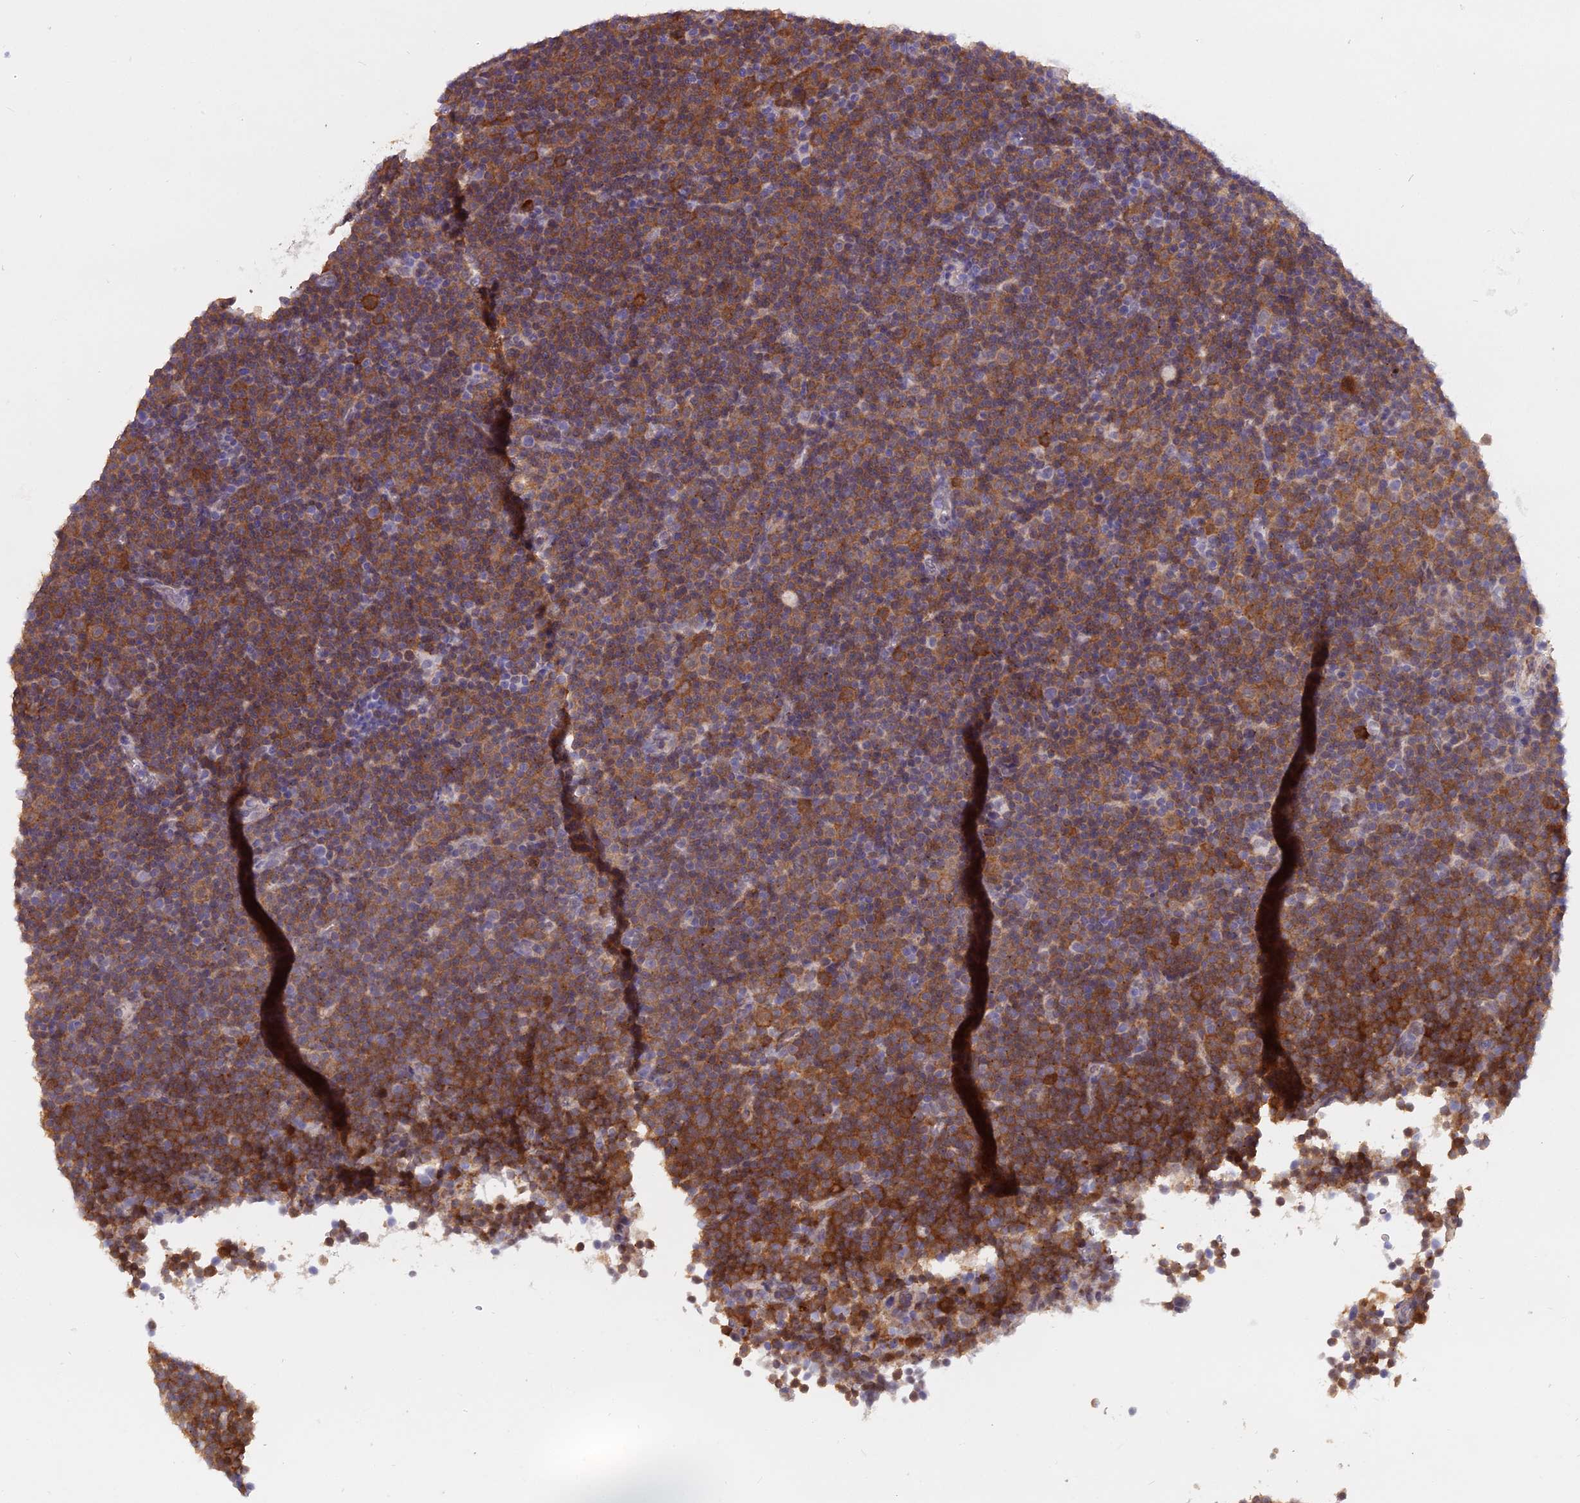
{"staining": {"intensity": "moderate", "quantity": ">75%", "location": "cytoplasmic/membranous"}, "tissue": "lymphoma", "cell_type": "Tumor cells", "image_type": "cancer", "snomed": [{"axis": "morphology", "description": "Malignant lymphoma, non-Hodgkin's type, Low grade"}, {"axis": "topography", "description": "Lymph node"}], "caption": "Protein positivity by IHC demonstrates moderate cytoplasmic/membranous expression in approximately >75% of tumor cells in lymphoma.", "gene": "BLNK", "patient": {"sex": "female", "age": 67}}